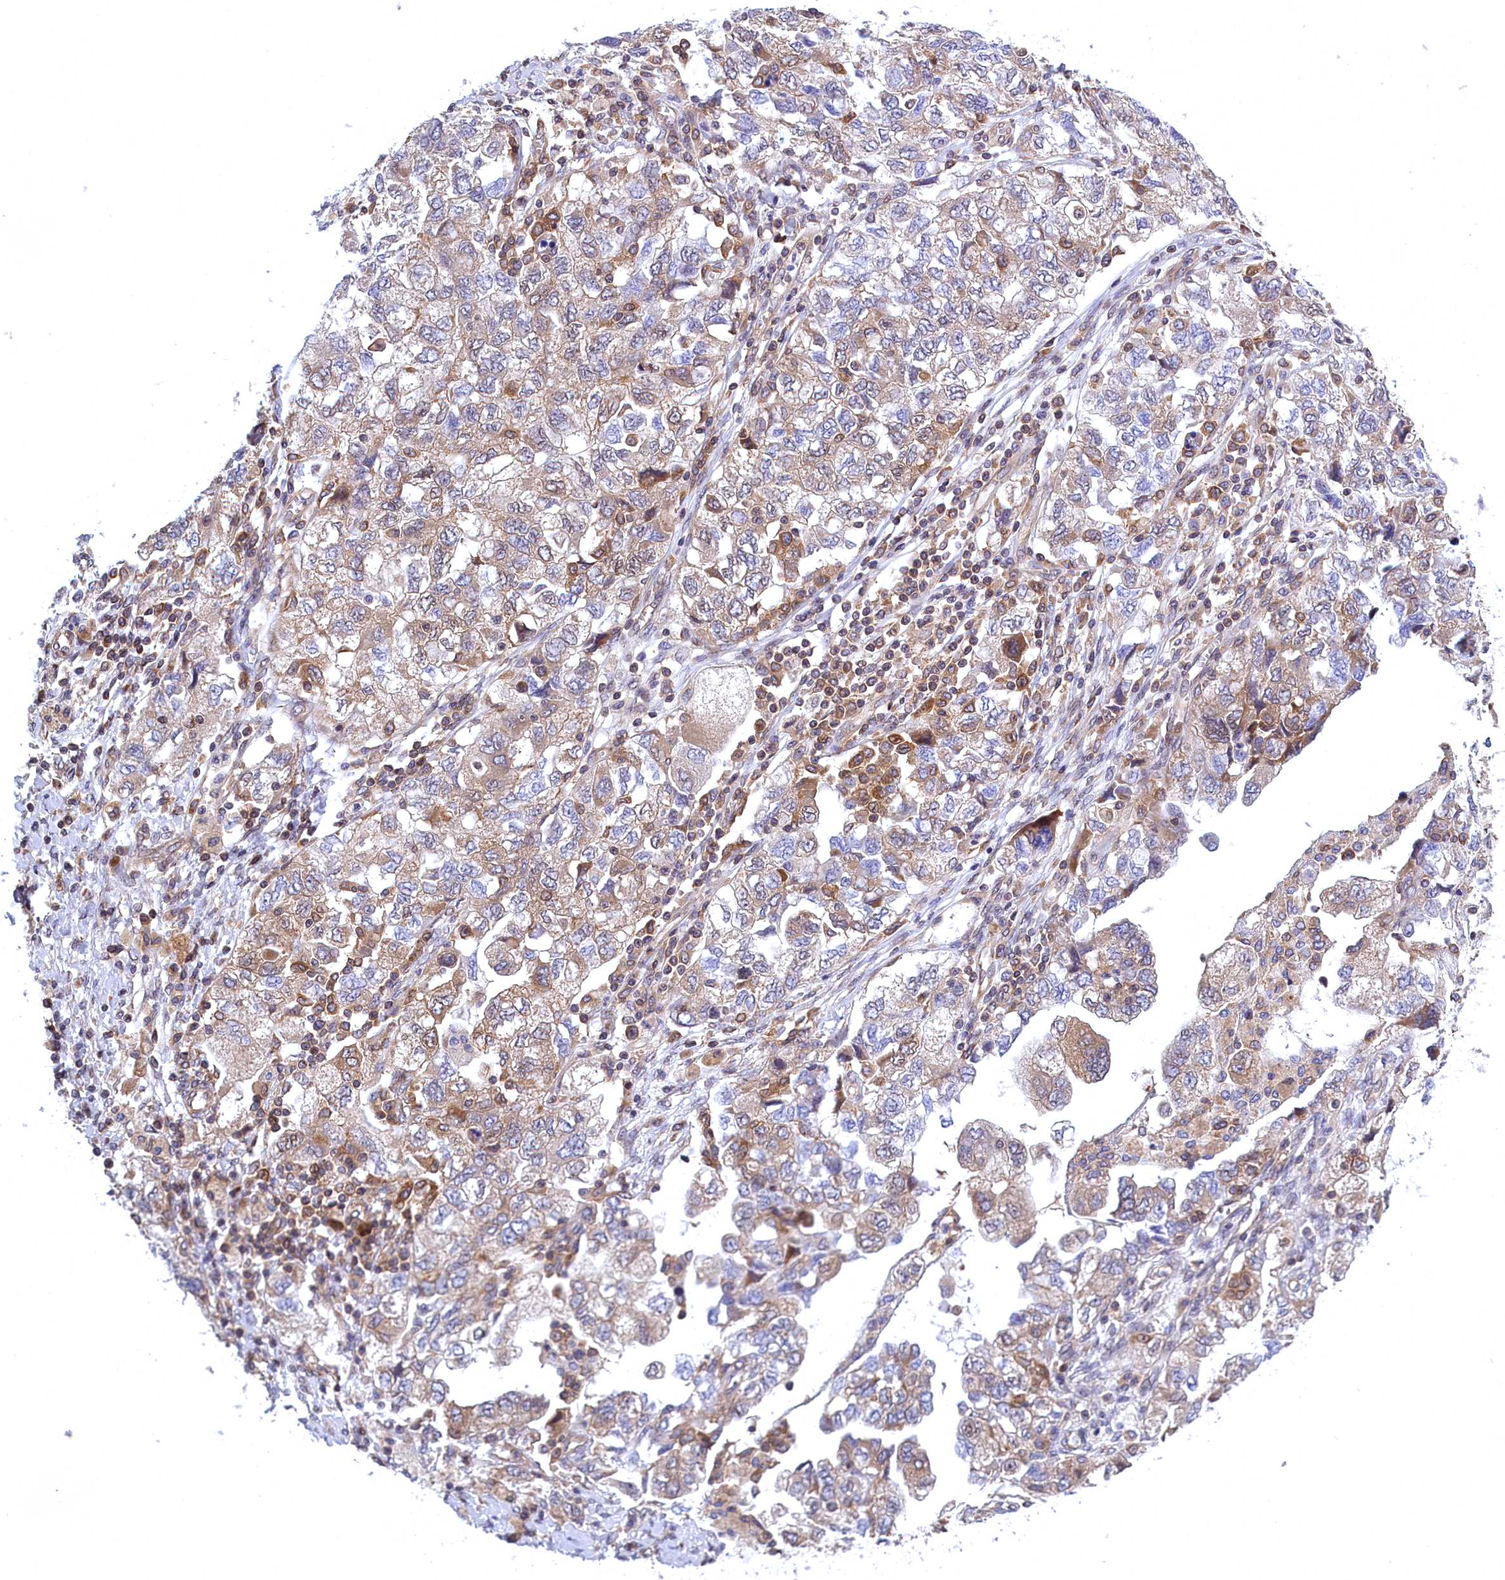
{"staining": {"intensity": "moderate", "quantity": "25%-75%", "location": "cytoplasmic/membranous"}, "tissue": "ovarian cancer", "cell_type": "Tumor cells", "image_type": "cancer", "snomed": [{"axis": "morphology", "description": "Carcinoma, NOS"}, {"axis": "morphology", "description": "Cystadenocarcinoma, serous, NOS"}, {"axis": "topography", "description": "Ovary"}], "caption": "Carcinoma (ovarian) stained with immunohistochemistry demonstrates moderate cytoplasmic/membranous positivity in about 25%-75% of tumor cells. (DAB = brown stain, brightfield microscopy at high magnification).", "gene": "NAA10", "patient": {"sex": "female", "age": 69}}